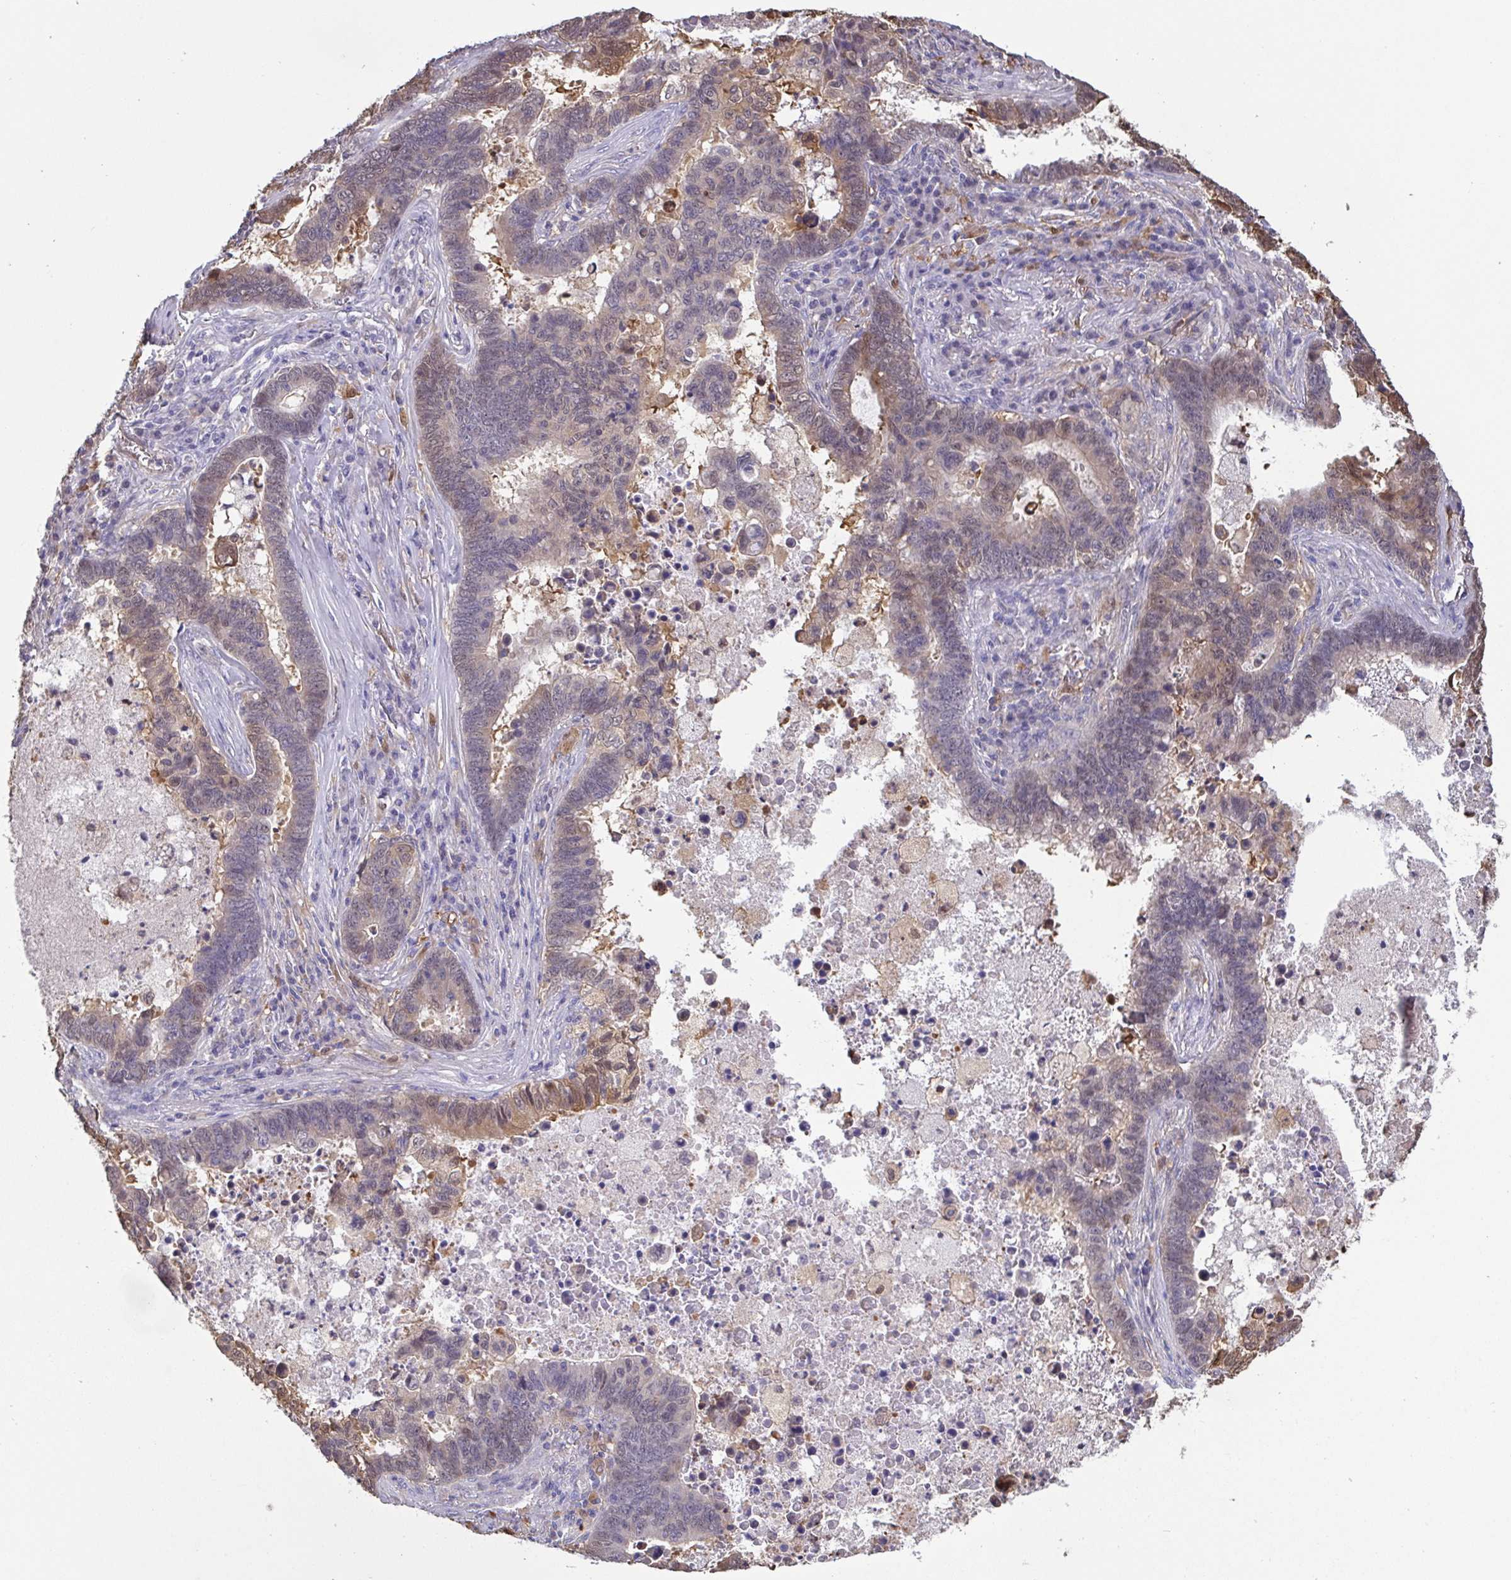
{"staining": {"intensity": "weak", "quantity": "<25%", "location": "cytoplasmic/membranous,nuclear"}, "tissue": "lung cancer", "cell_type": "Tumor cells", "image_type": "cancer", "snomed": [{"axis": "morphology", "description": "Aneuploidy"}, {"axis": "morphology", "description": "Adenocarcinoma, NOS"}, {"axis": "morphology", "description": "Adenocarcinoma primary or metastatic"}, {"axis": "topography", "description": "Lung"}], "caption": "Immunohistochemical staining of human lung cancer displays no significant positivity in tumor cells.", "gene": "IDH1", "patient": {"sex": "female", "age": 75}}